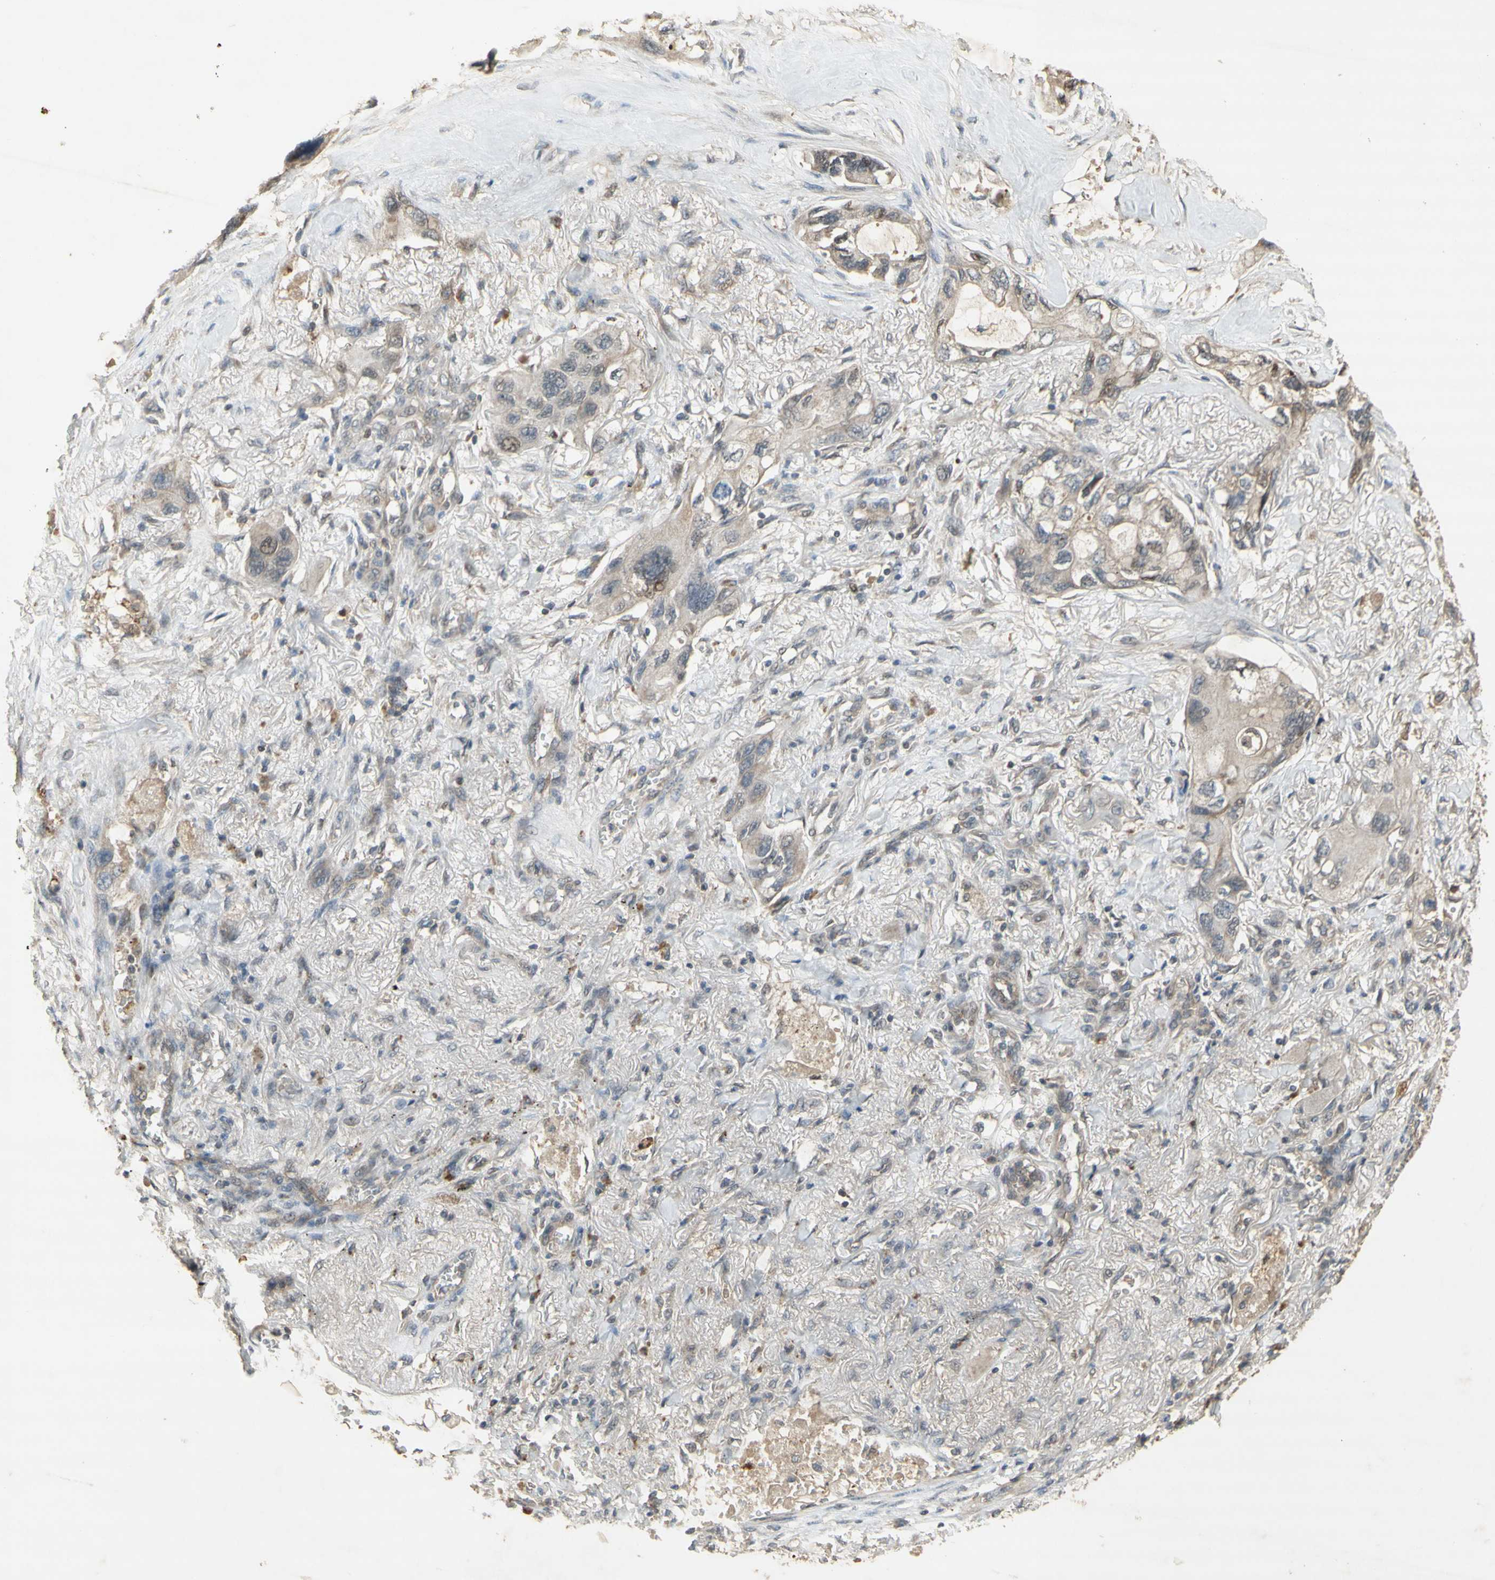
{"staining": {"intensity": "weak", "quantity": "25%-75%", "location": "cytoplasmic/membranous"}, "tissue": "lung cancer", "cell_type": "Tumor cells", "image_type": "cancer", "snomed": [{"axis": "morphology", "description": "Squamous cell carcinoma, NOS"}, {"axis": "topography", "description": "Lung"}], "caption": "Lung cancer stained with a protein marker shows weak staining in tumor cells.", "gene": "NRG4", "patient": {"sex": "female", "age": 73}}